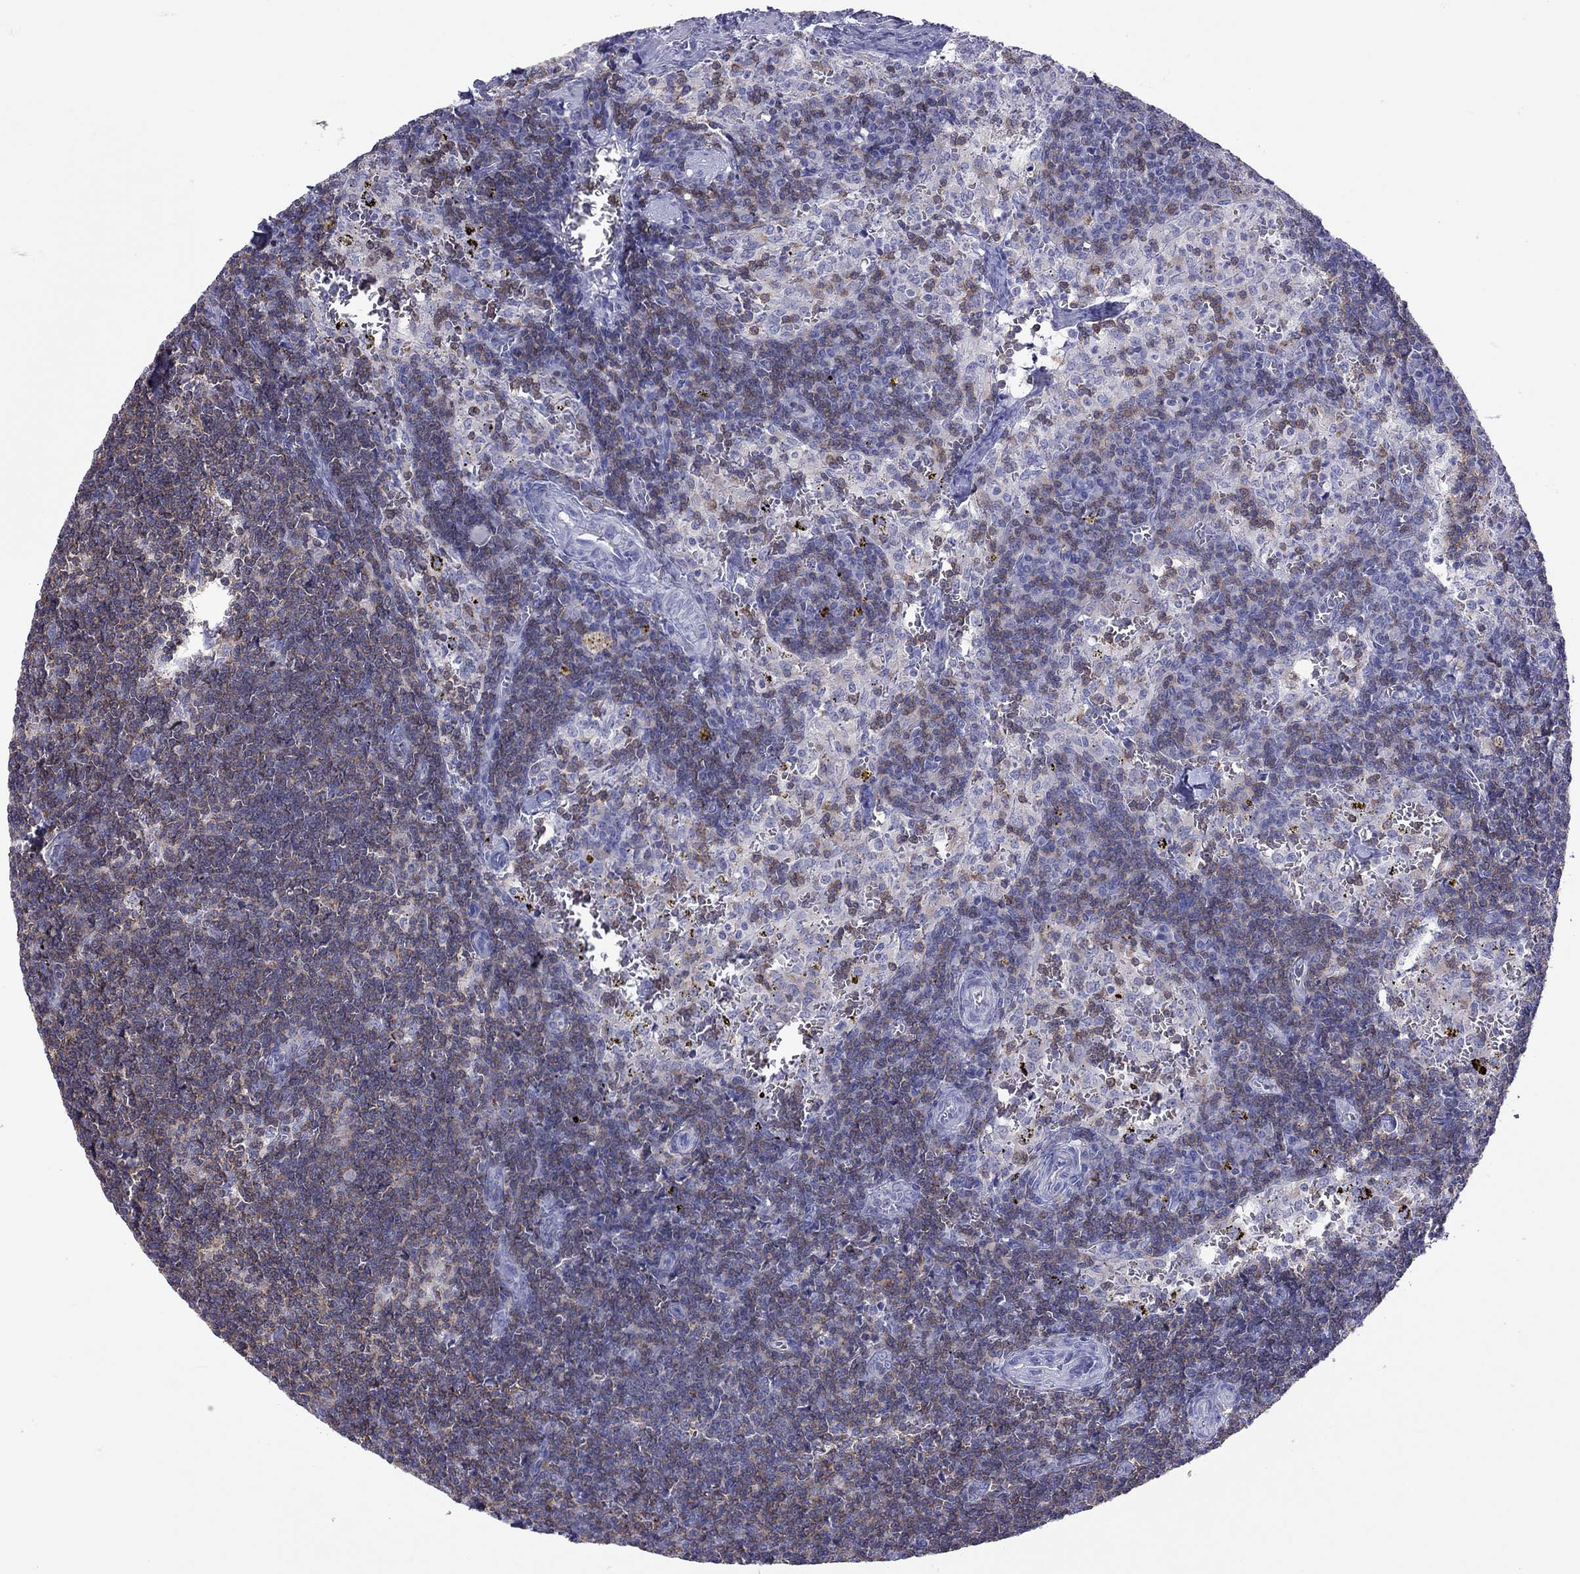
{"staining": {"intensity": "strong", "quantity": "<25%", "location": "nuclear"}, "tissue": "lymph node", "cell_type": "Germinal center cells", "image_type": "normal", "snomed": [{"axis": "morphology", "description": "Normal tissue, NOS"}, {"axis": "topography", "description": "Lymph node"}], "caption": "Protein staining reveals strong nuclear positivity in approximately <25% of germinal center cells in benign lymph node.", "gene": "ENSG00000288637", "patient": {"sex": "female", "age": 52}}